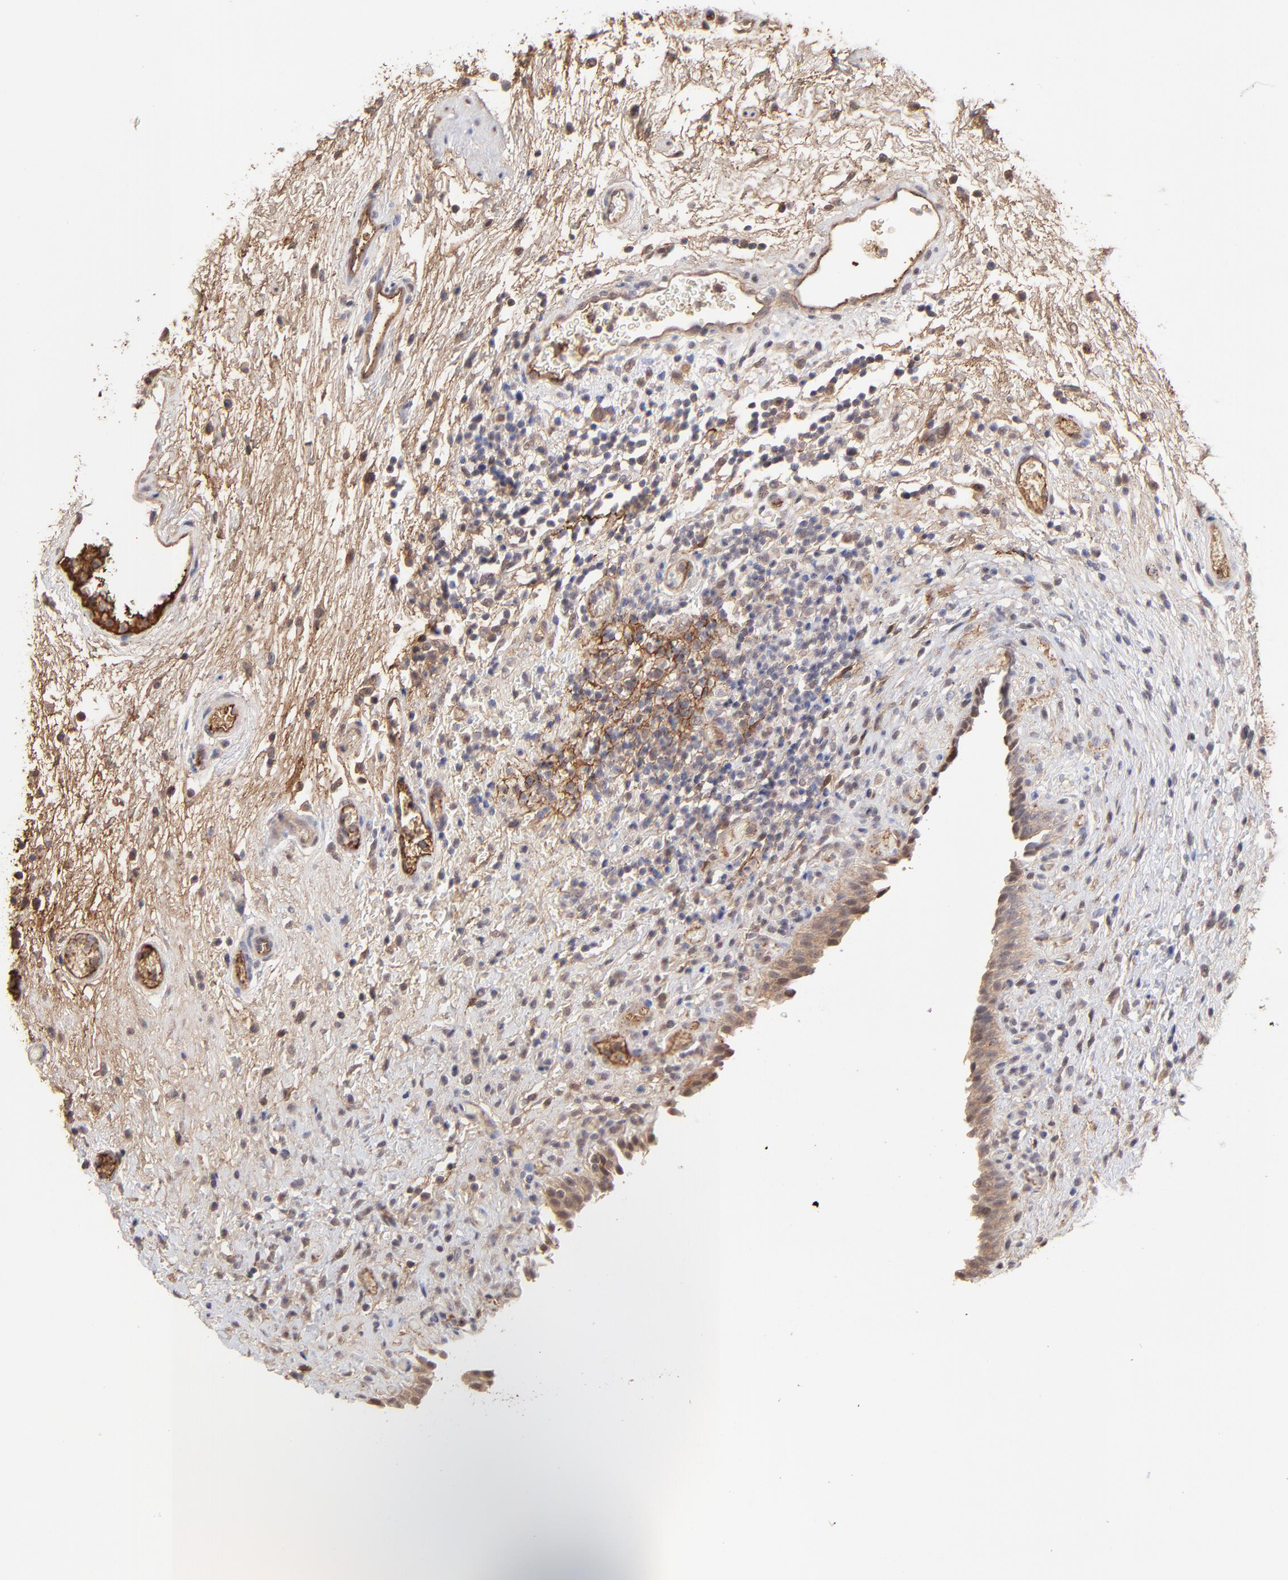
{"staining": {"intensity": "moderate", "quantity": ">75%", "location": "cytoplasmic/membranous,nuclear"}, "tissue": "urinary bladder", "cell_type": "Urothelial cells", "image_type": "normal", "snomed": [{"axis": "morphology", "description": "Normal tissue, NOS"}, {"axis": "topography", "description": "Urinary bladder"}], "caption": "High-power microscopy captured an immunohistochemistry micrograph of normal urinary bladder, revealing moderate cytoplasmic/membranous,nuclear staining in about >75% of urothelial cells. (Brightfield microscopy of DAB IHC at high magnification).", "gene": "PSMD14", "patient": {"sex": "male", "age": 51}}